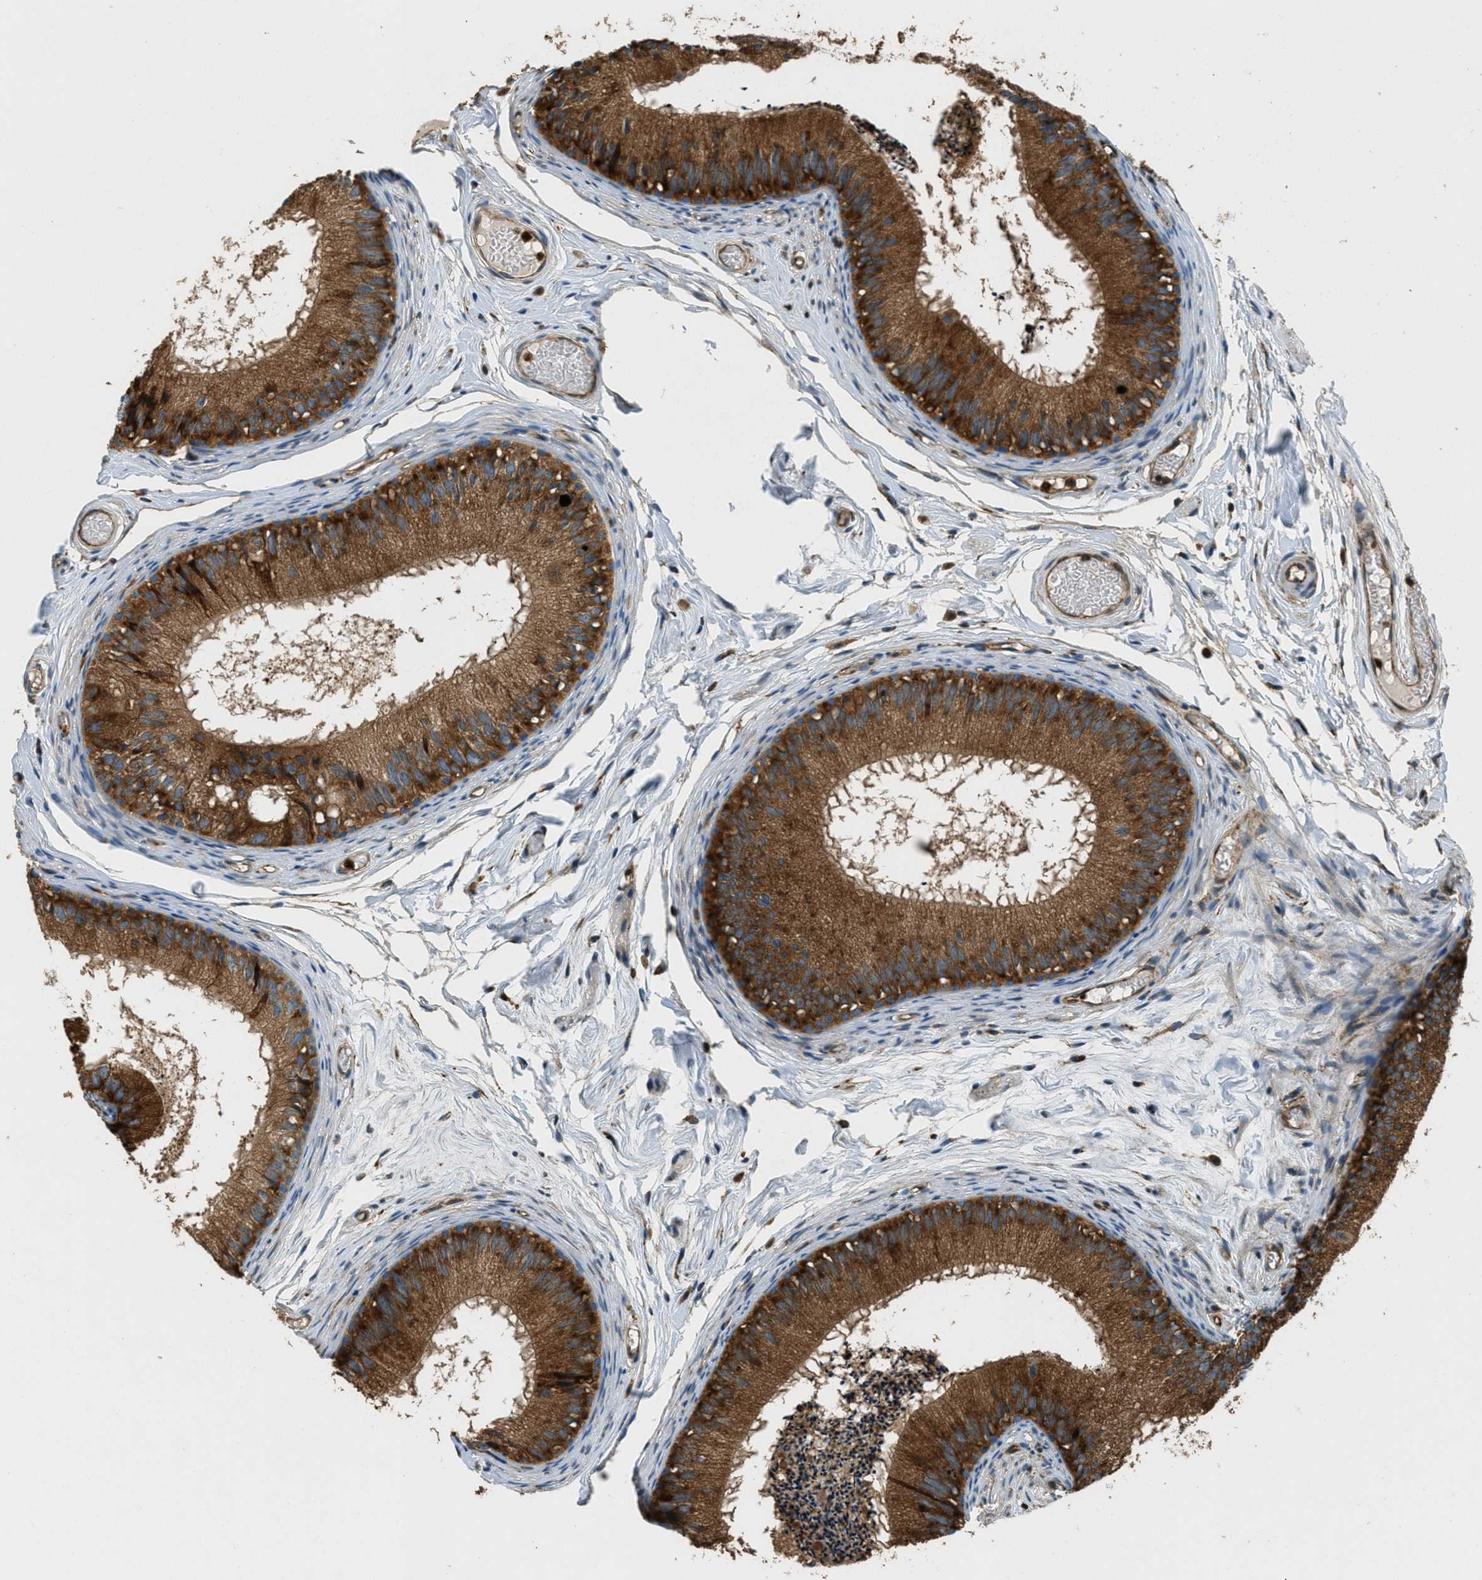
{"staining": {"intensity": "strong", "quantity": ">75%", "location": "cytoplasmic/membranous"}, "tissue": "epididymis", "cell_type": "Glandular cells", "image_type": "normal", "snomed": [{"axis": "morphology", "description": "Normal tissue, NOS"}, {"axis": "topography", "description": "Epididymis"}], "caption": "A micrograph of human epididymis stained for a protein shows strong cytoplasmic/membranous brown staining in glandular cells. (Brightfield microscopy of DAB IHC at high magnification).", "gene": "GIMAP8", "patient": {"sex": "male", "age": 46}}